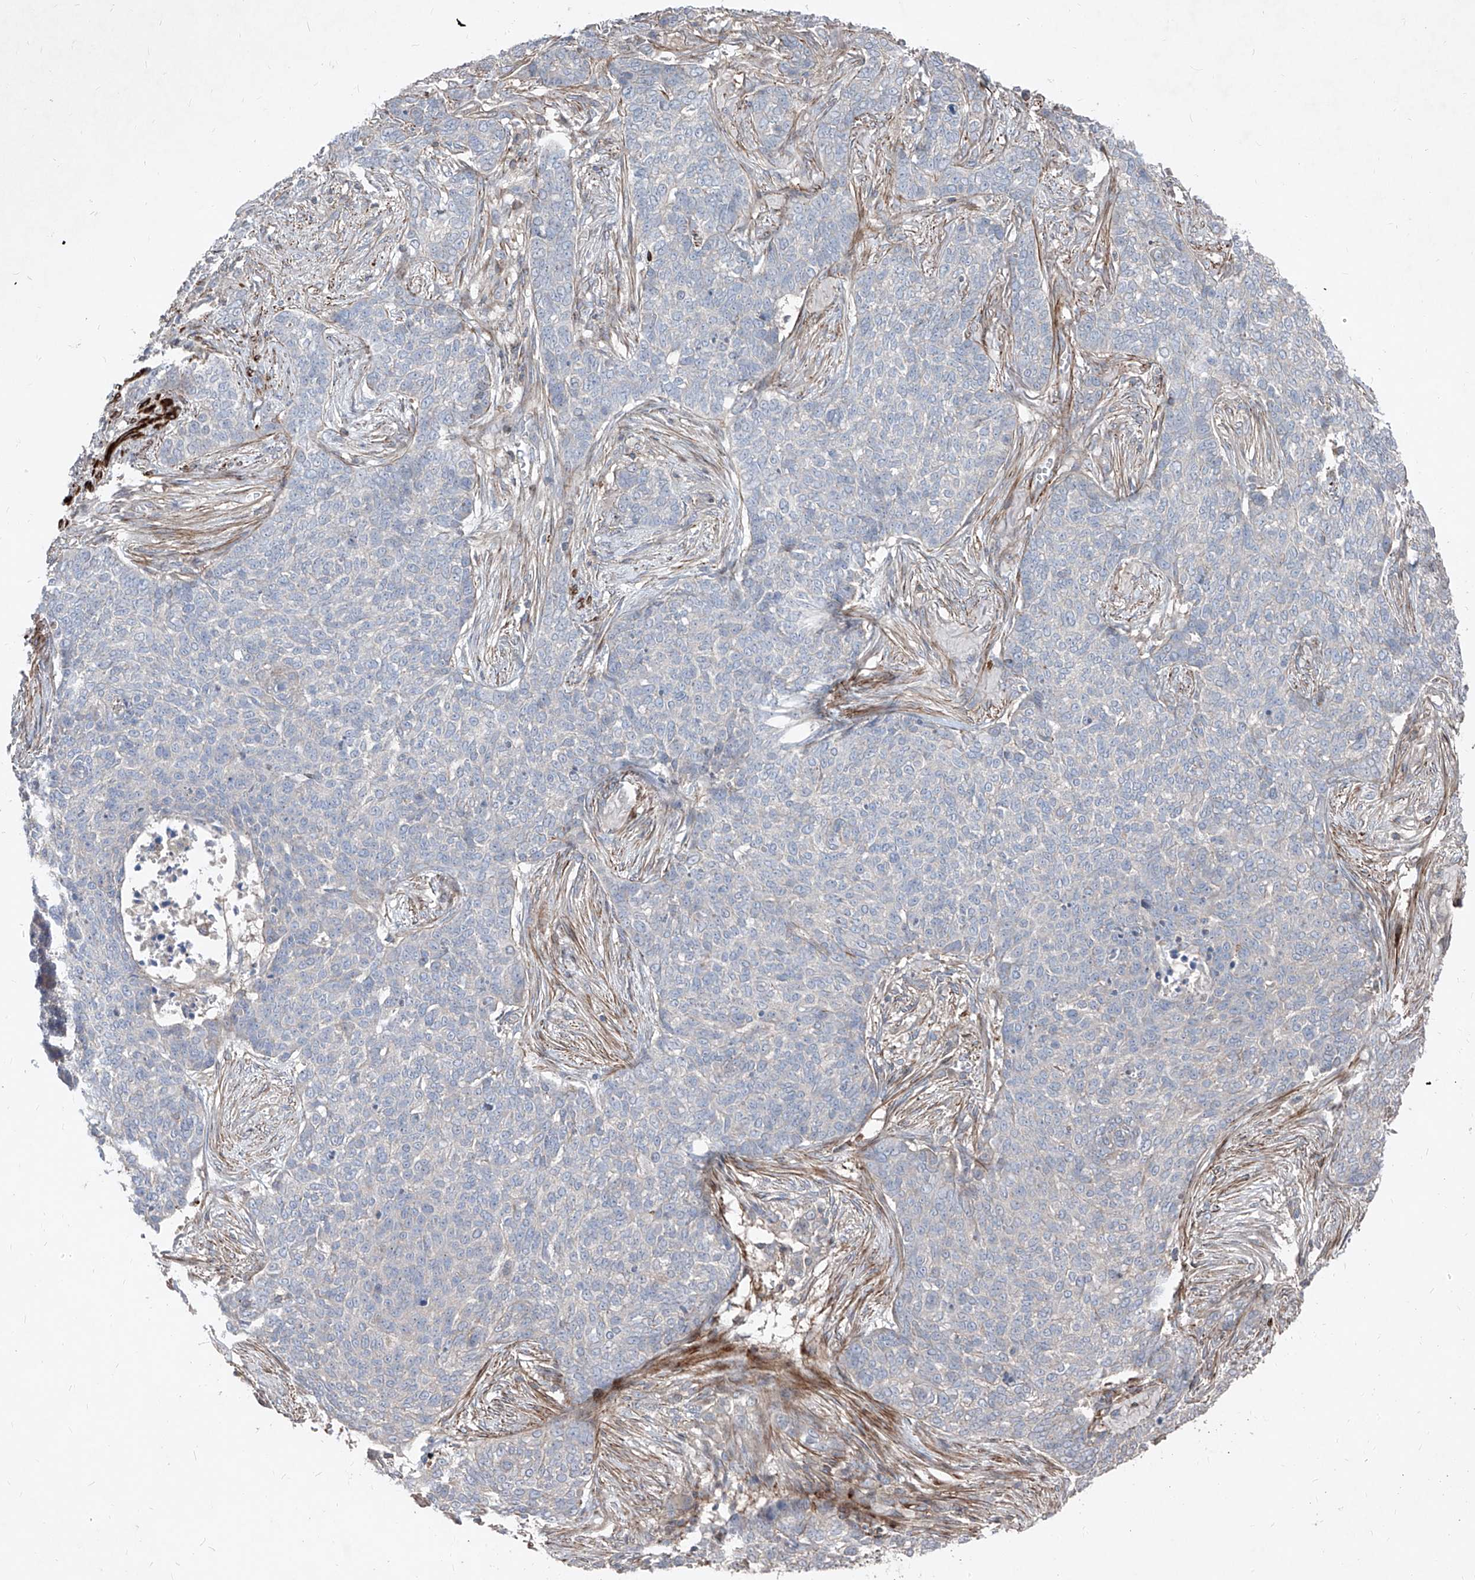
{"staining": {"intensity": "negative", "quantity": "none", "location": "none"}, "tissue": "skin cancer", "cell_type": "Tumor cells", "image_type": "cancer", "snomed": [{"axis": "morphology", "description": "Basal cell carcinoma"}, {"axis": "topography", "description": "Skin"}], "caption": "Tumor cells show no significant protein expression in skin basal cell carcinoma. The staining was performed using DAB to visualize the protein expression in brown, while the nuclei were stained in blue with hematoxylin (Magnification: 20x).", "gene": "UFD1", "patient": {"sex": "male", "age": 85}}